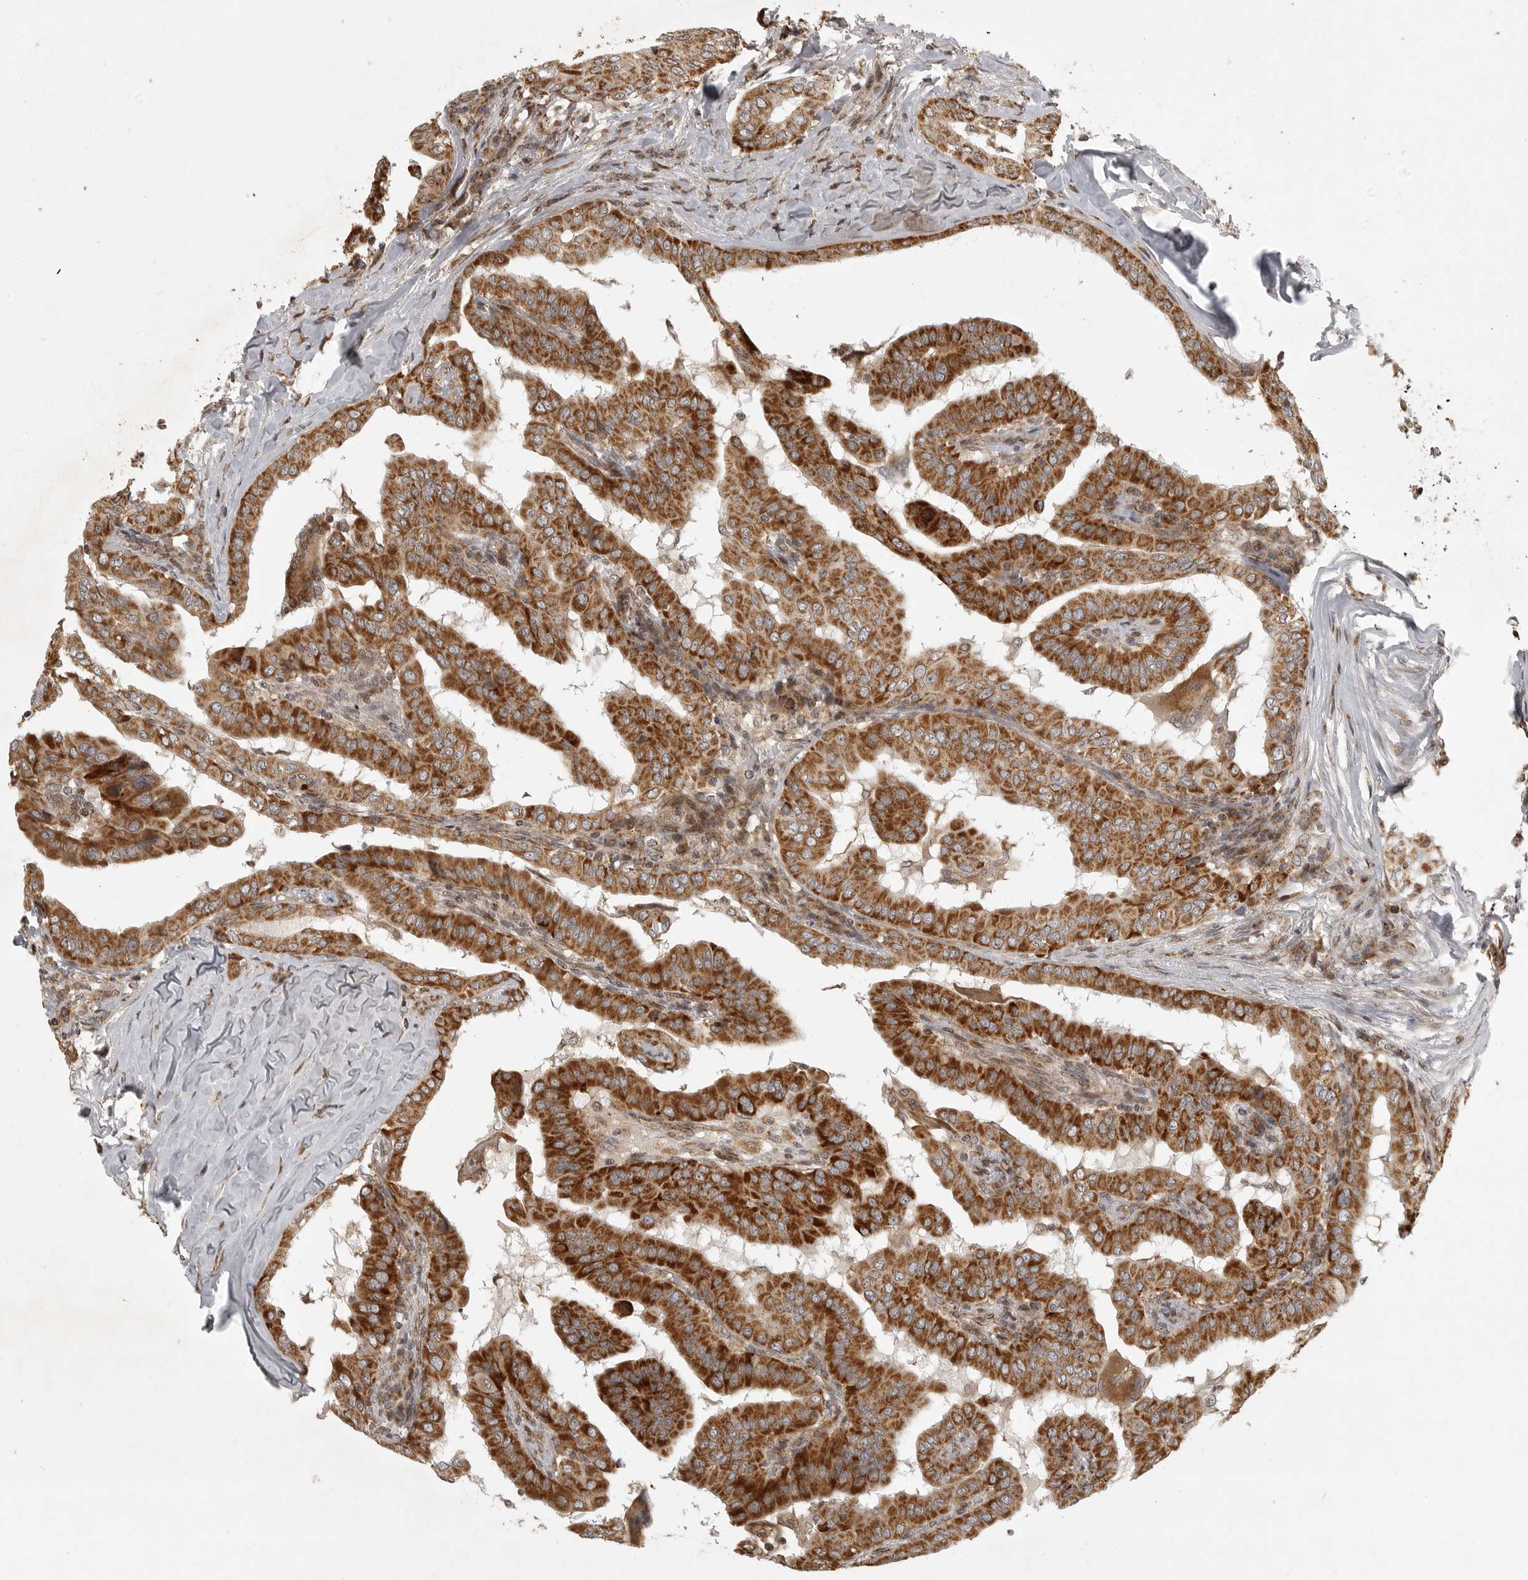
{"staining": {"intensity": "strong", "quantity": ">75%", "location": "cytoplasmic/membranous"}, "tissue": "thyroid cancer", "cell_type": "Tumor cells", "image_type": "cancer", "snomed": [{"axis": "morphology", "description": "Papillary adenocarcinoma, NOS"}, {"axis": "topography", "description": "Thyroid gland"}], "caption": "Immunohistochemistry (IHC) histopathology image of neoplastic tissue: thyroid cancer stained using immunohistochemistry demonstrates high levels of strong protein expression localized specifically in the cytoplasmic/membranous of tumor cells, appearing as a cytoplasmic/membranous brown color.", "gene": "NARS2", "patient": {"sex": "male", "age": 33}}